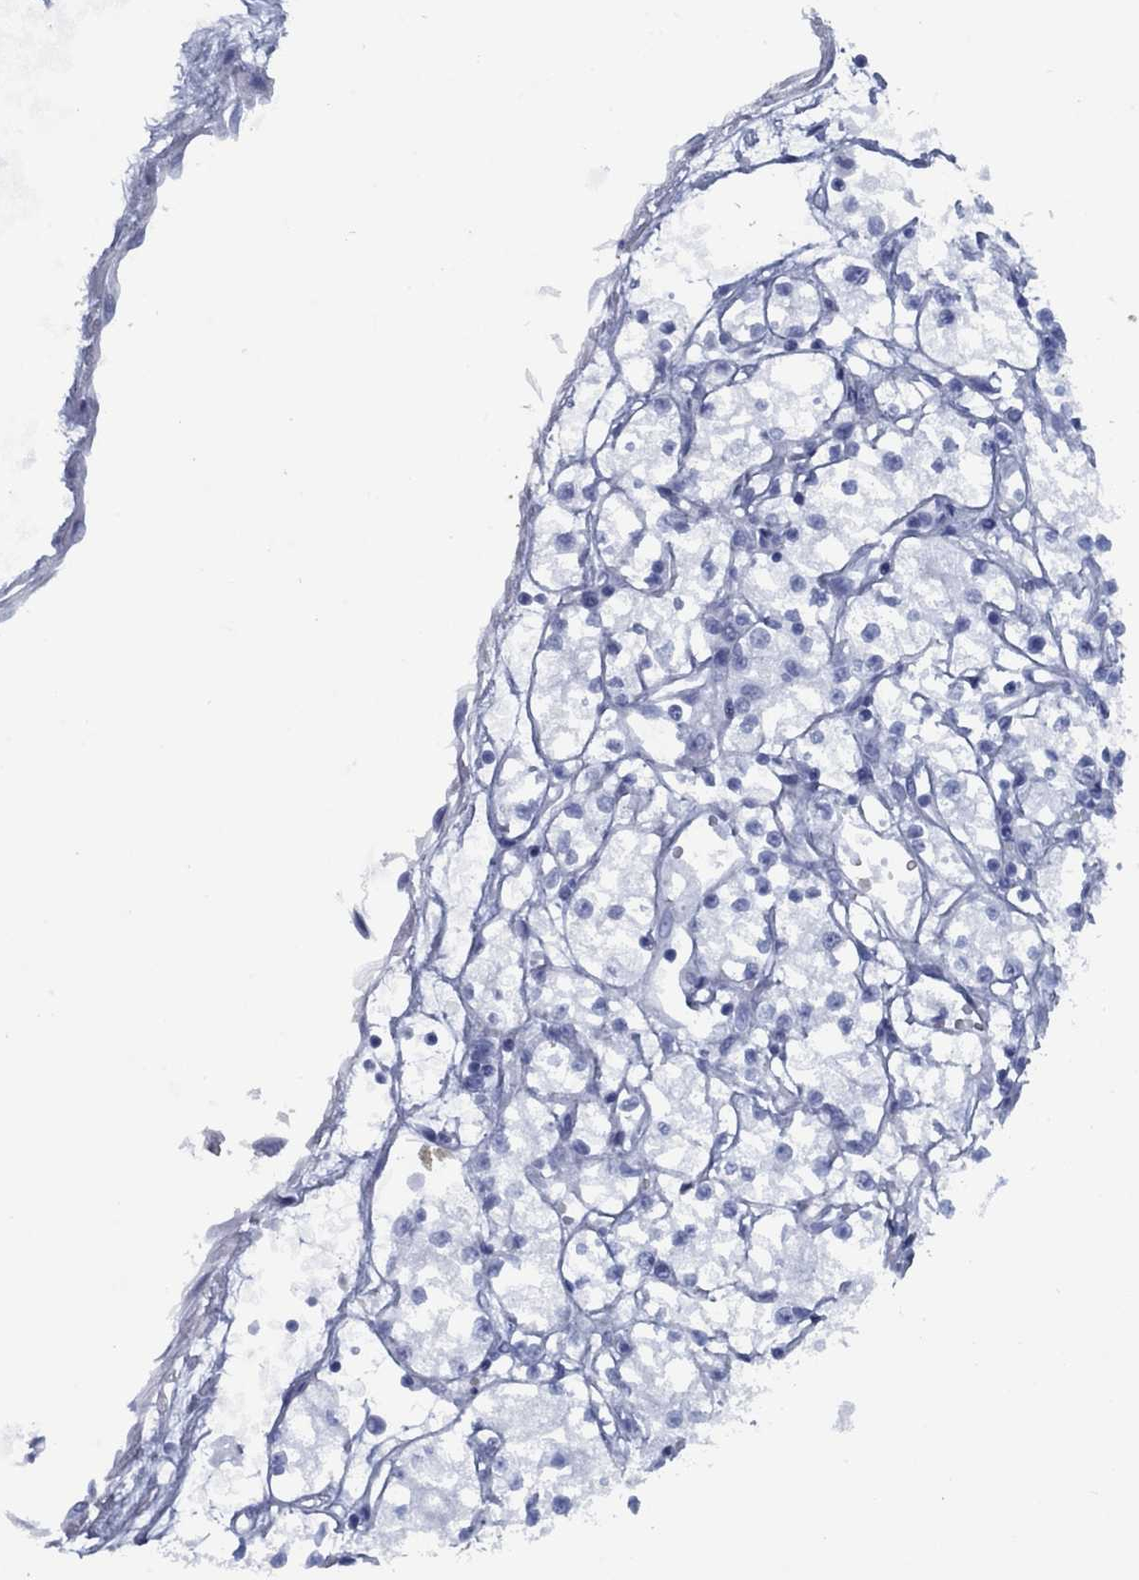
{"staining": {"intensity": "negative", "quantity": "none", "location": "none"}, "tissue": "renal cancer", "cell_type": "Tumor cells", "image_type": "cancer", "snomed": [{"axis": "morphology", "description": "Adenocarcinoma, NOS"}, {"axis": "topography", "description": "Kidney"}], "caption": "Tumor cells are negative for brown protein staining in adenocarcinoma (renal).", "gene": "PNMA8A", "patient": {"sex": "male", "age": 67}}